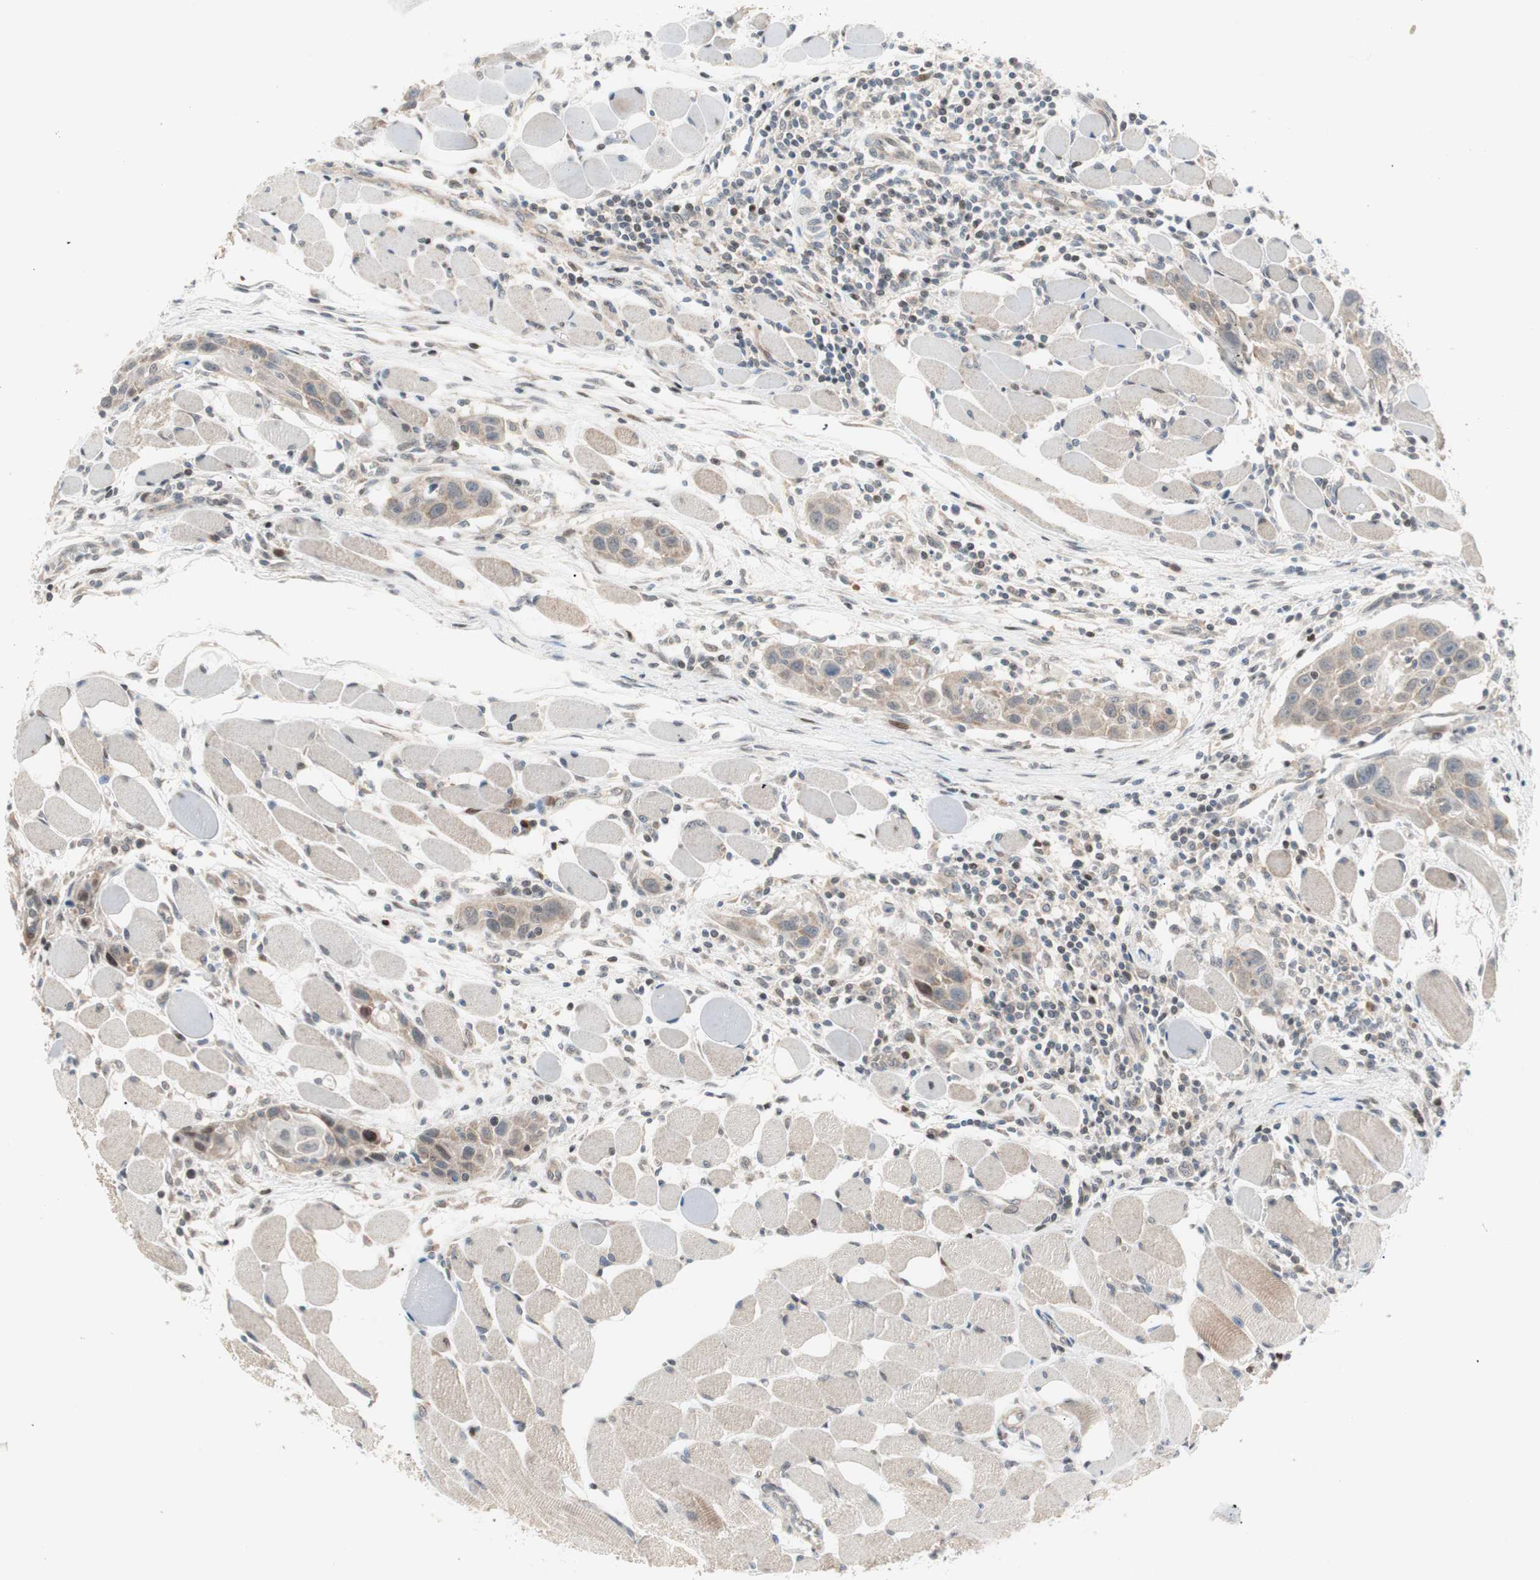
{"staining": {"intensity": "weak", "quantity": "<25%", "location": "cytoplasmic/membranous"}, "tissue": "head and neck cancer", "cell_type": "Tumor cells", "image_type": "cancer", "snomed": [{"axis": "morphology", "description": "Squamous cell carcinoma, NOS"}, {"axis": "topography", "description": "Oral tissue"}, {"axis": "topography", "description": "Head-Neck"}], "caption": "A micrograph of human head and neck squamous cell carcinoma is negative for staining in tumor cells.", "gene": "POLH", "patient": {"sex": "female", "age": 50}}